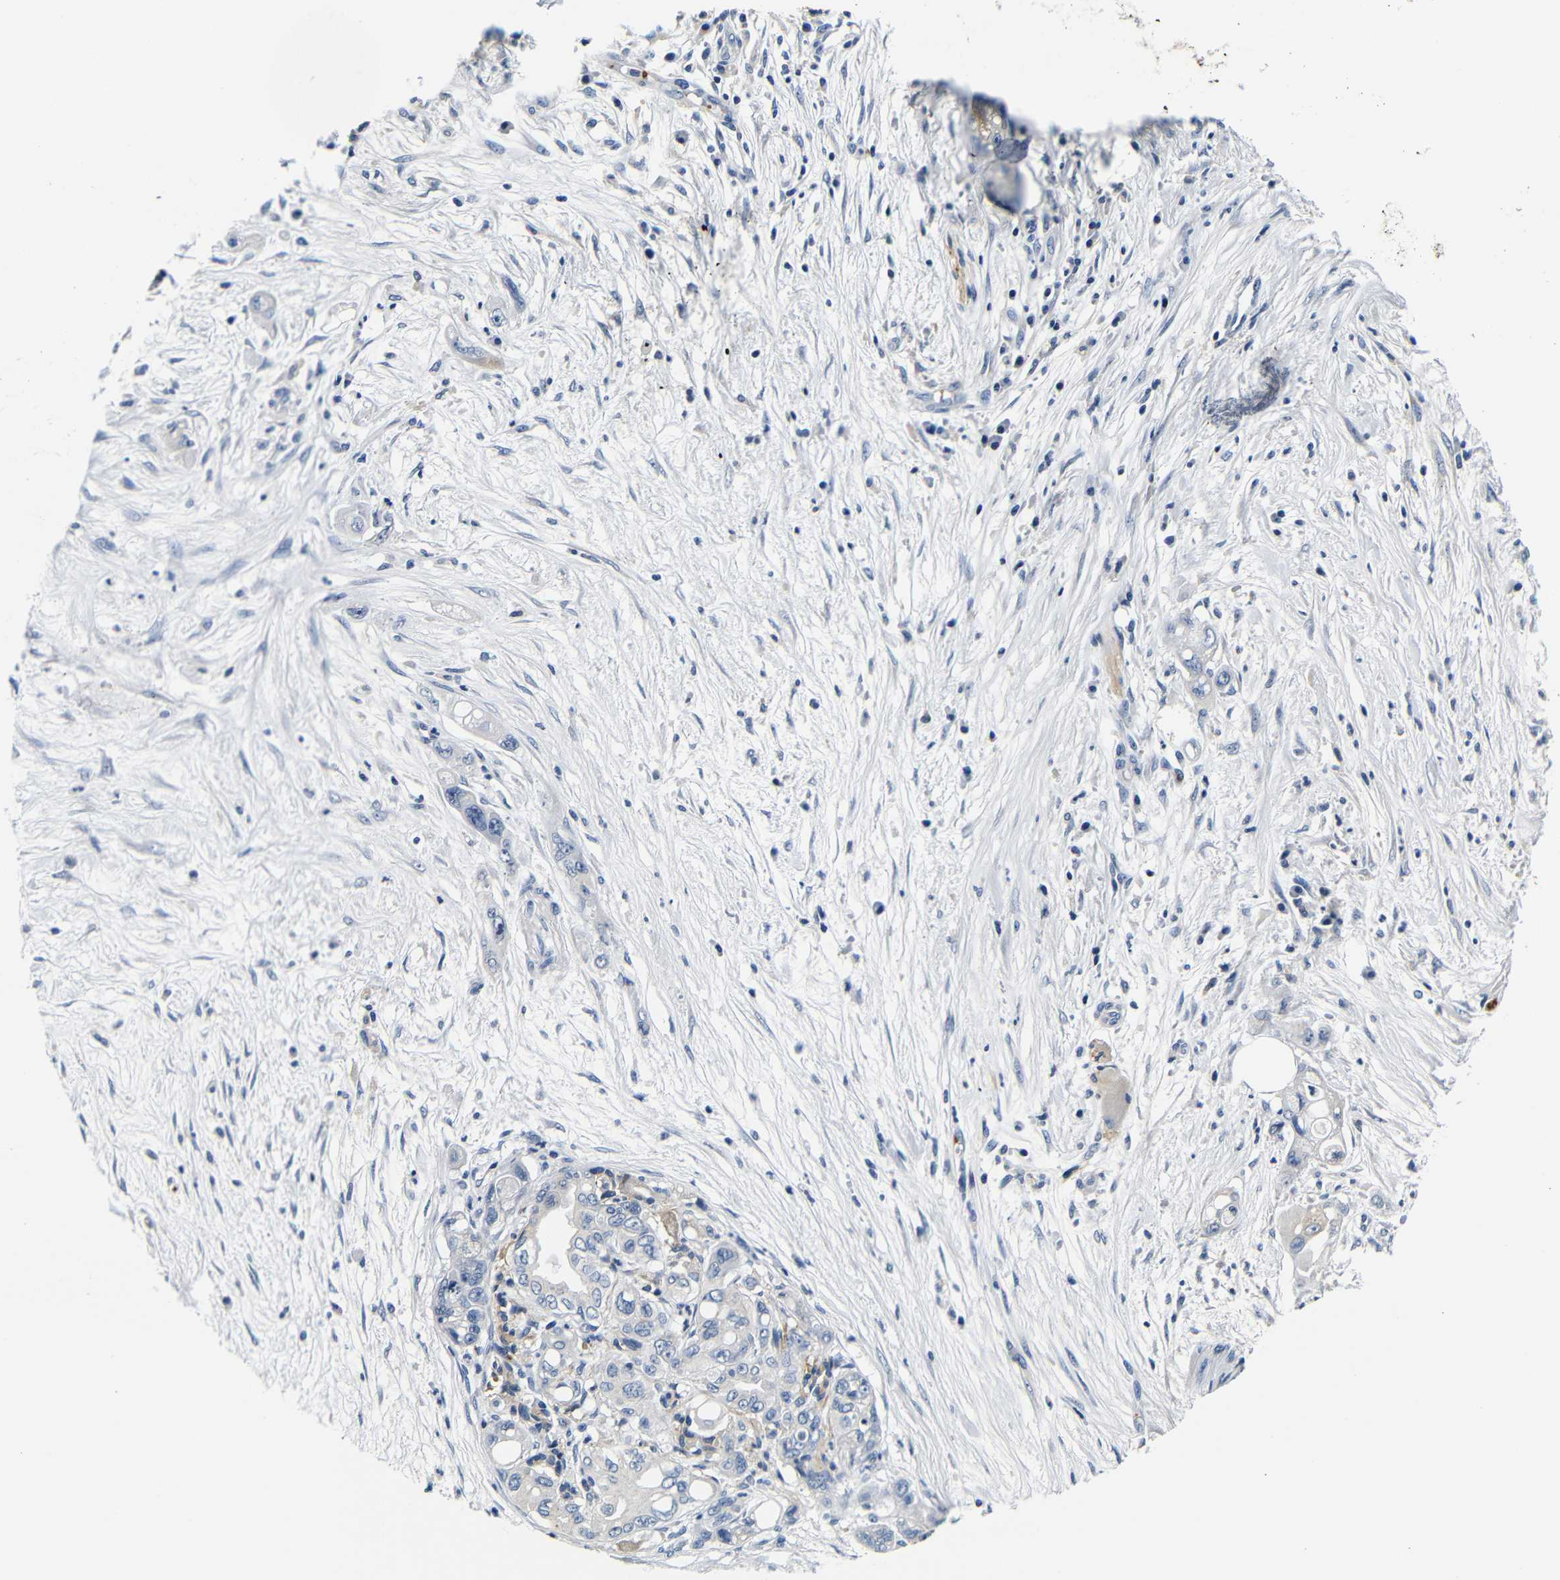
{"staining": {"intensity": "negative", "quantity": "none", "location": "none"}, "tissue": "pancreatic cancer", "cell_type": "Tumor cells", "image_type": "cancer", "snomed": [{"axis": "morphology", "description": "Normal tissue, NOS"}, {"axis": "topography", "description": "Pancreas"}], "caption": "This is an IHC histopathology image of human pancreatic cancer. There is no positivity in tumor cells.", "gene": "GP1BA", "patient": {"sex": "male", "age": 42}}